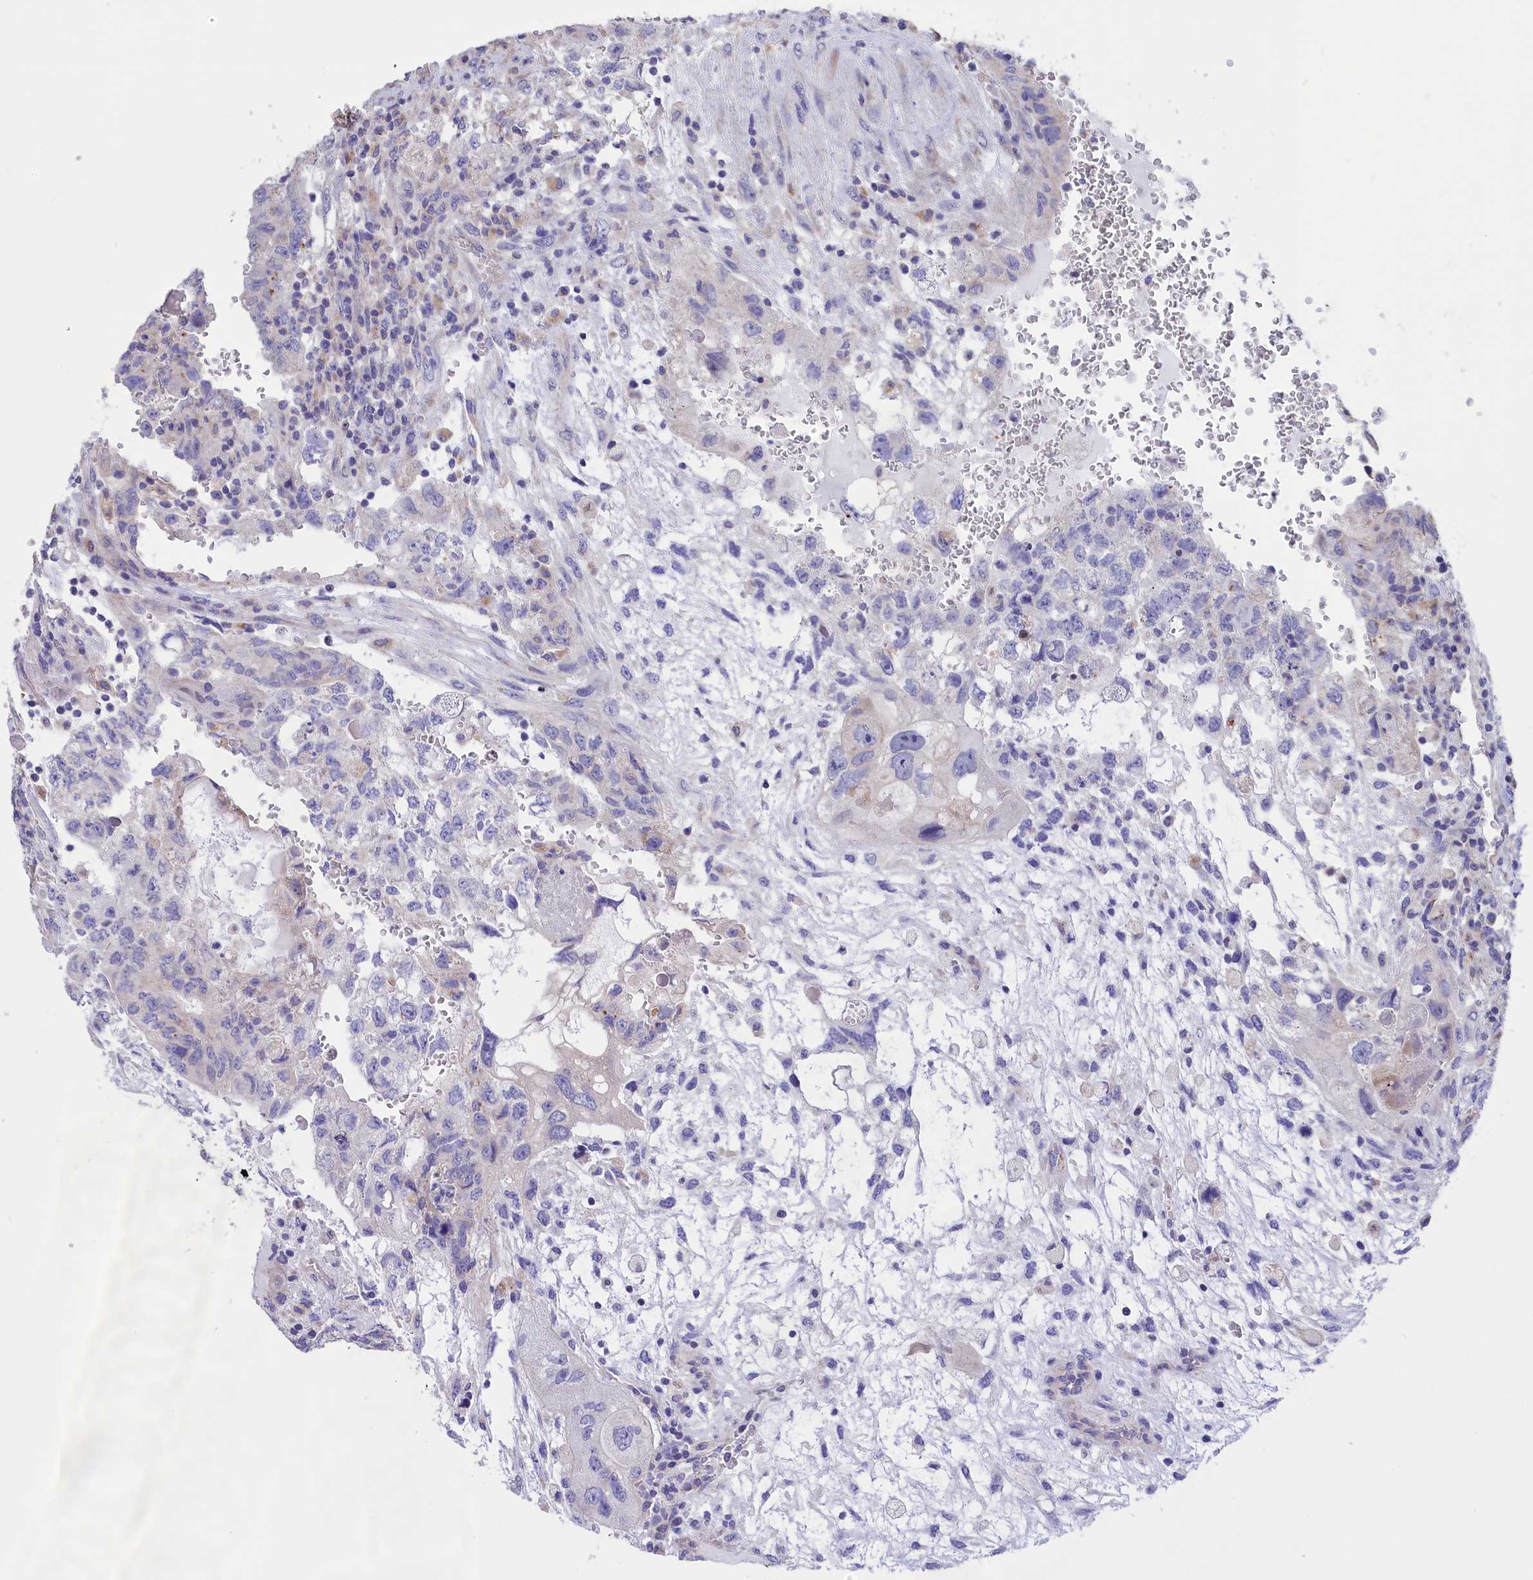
{"staining": {"intensity": "negative", "quantity": "none", "location": "none"}, "tissue": "testis cancer", "cell_type": "Tumor cells", "image_type": "cancer", "snomed": [{"axis": "morphology", "description": "Carcinoma, Embryonal, NOS"}, {"axis": "topography", "description": "Testis"}], "caption": "High magnification brightfield microscopy of testis embryonal carcinoma stained with DAB (3,3'-diaminobenzidine) (brown) and counterstained with hematoxylin (blue): tumor cells show no significant staining.", "gene": "CYP2U1", "patient": {"sex": "male", "age": 36}}